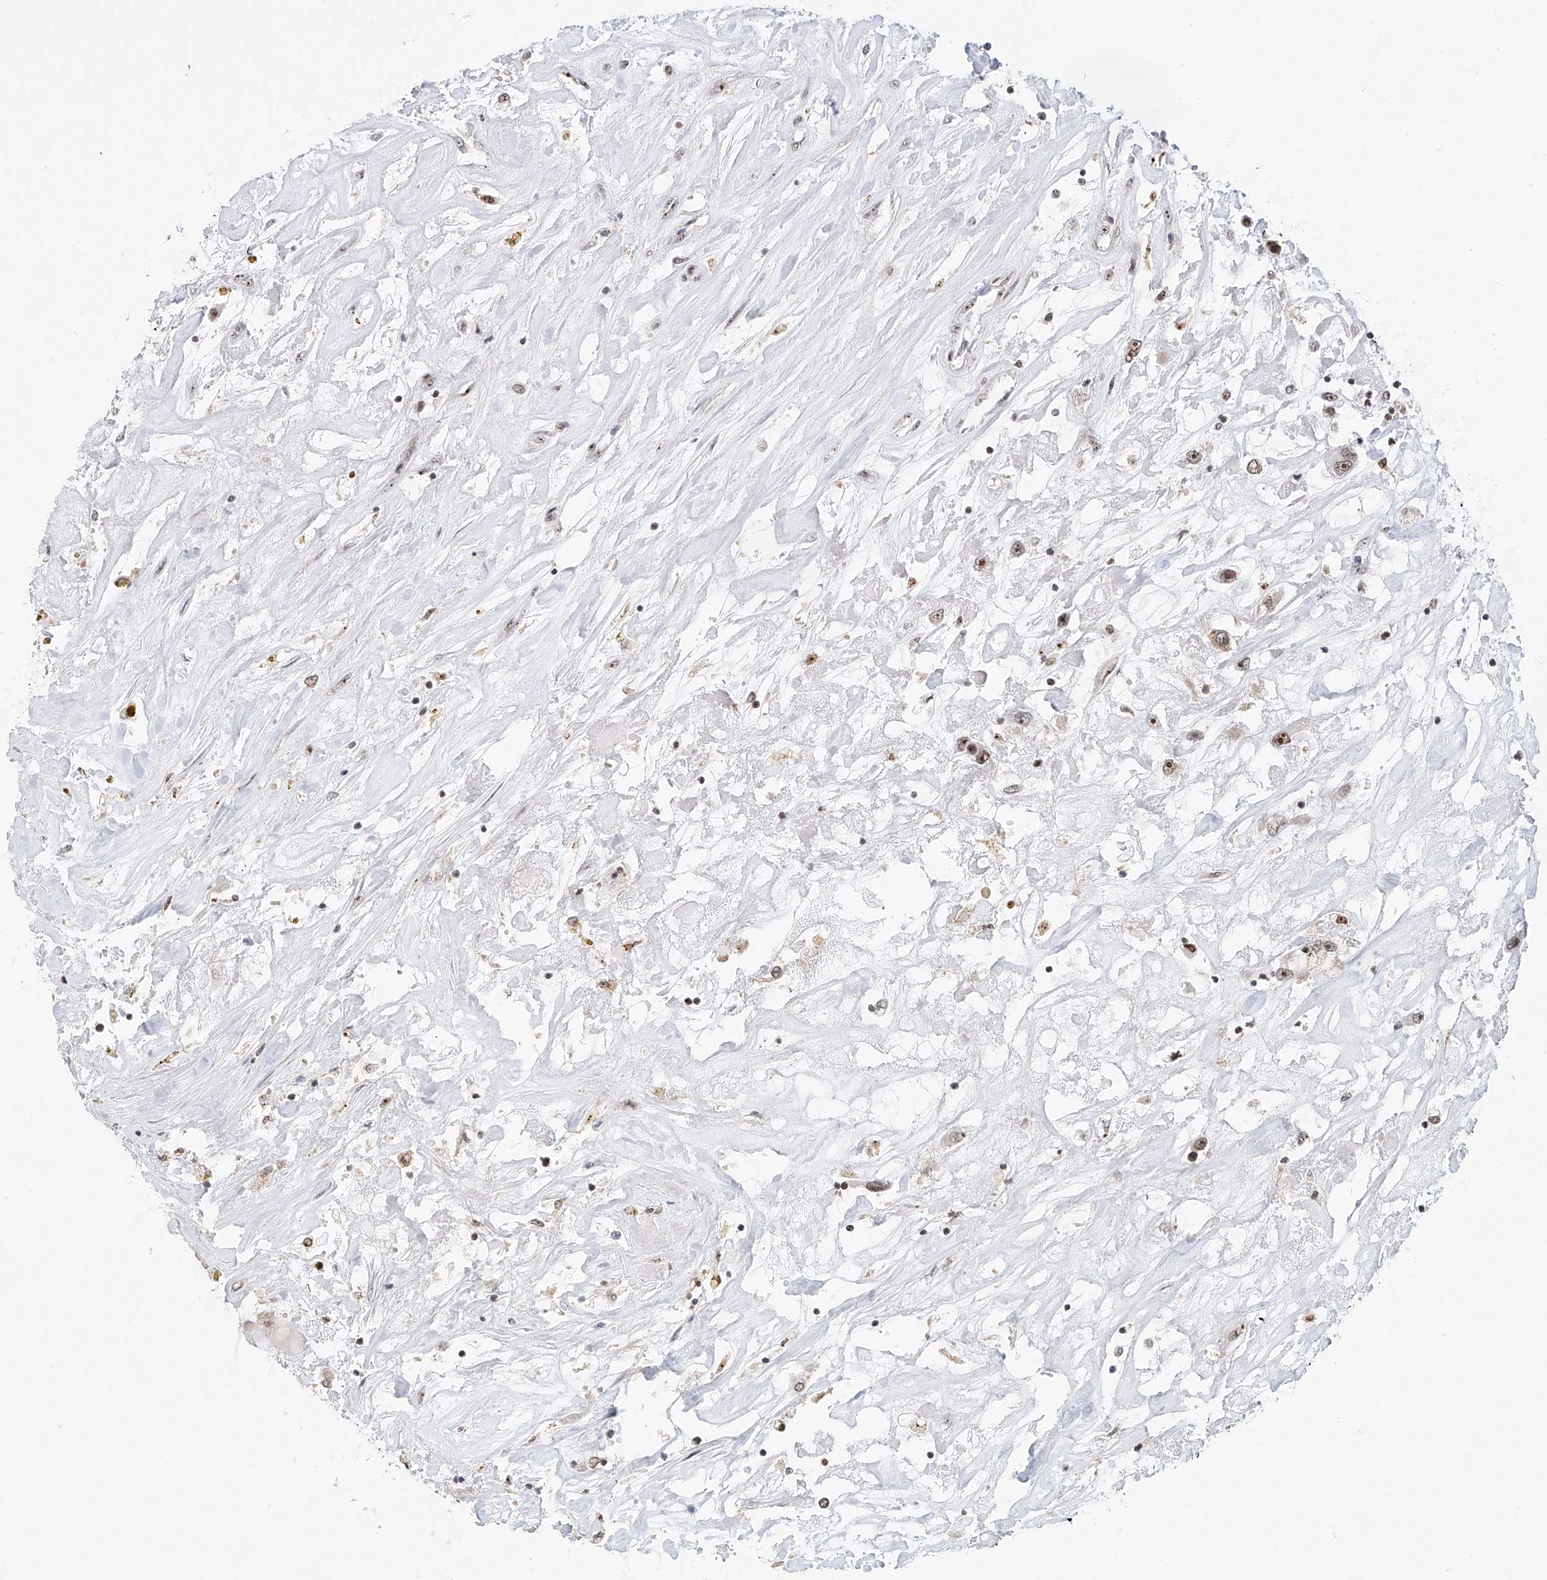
{"staining": {"intensity": "moderate", "quantity": ">75%", "location": "nuclear"}, "tissue": "renal cancer", "cell_type": "Tumor cells", "image_type": "cancer", "snomed": [{"axis": "morphology", "description": "Adenocarcinoma, NOS"}, {"axis": "topography", "description": "Kidney"}], "caption": "A medium amount of moderate nuclear positivity is present in approximately >75% of tumor cells in renal cancer (adenocarcinoma) tissue.", "gene": "PRUNE2", "patient": {"sex": "female", "age": 52}}